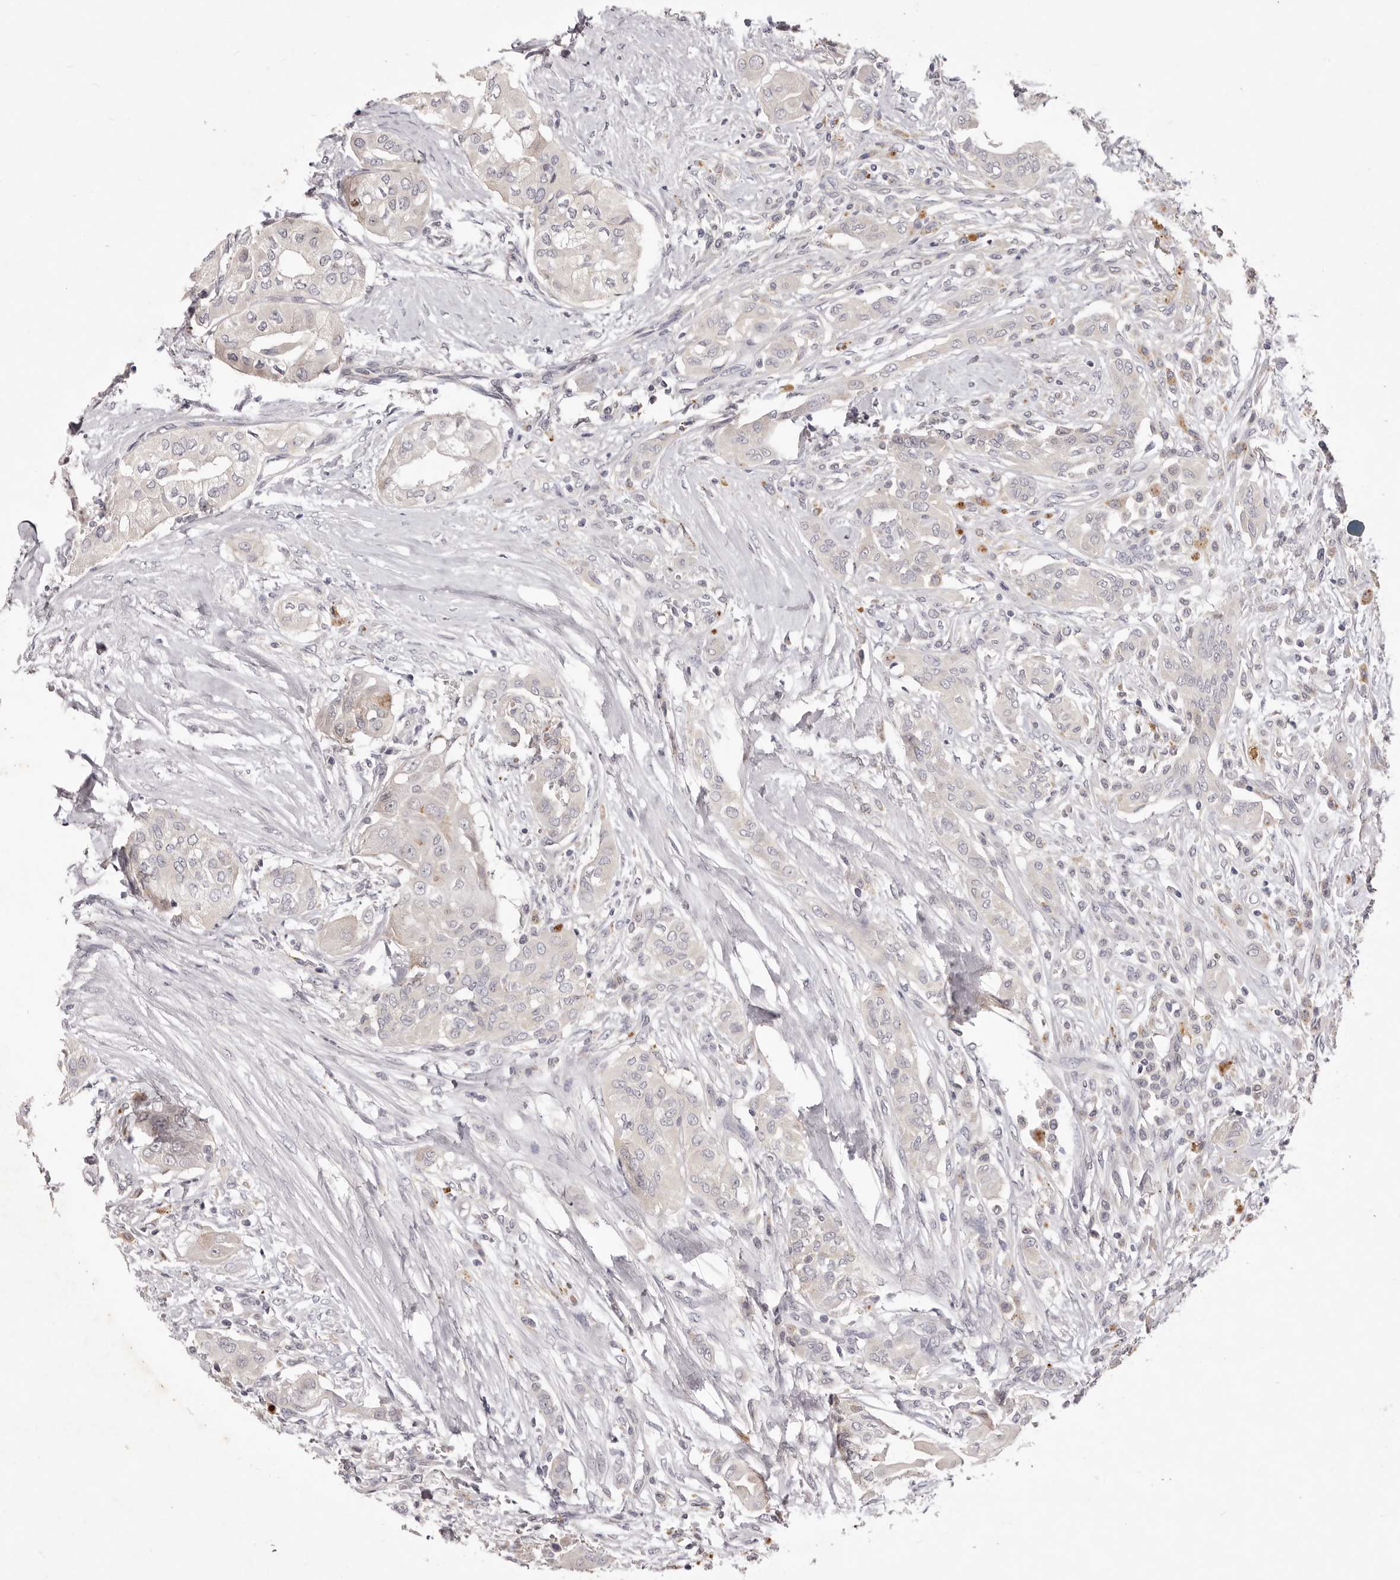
{"staining": {"intensity": "negative", "quantity": "none", "location": "none"}, "tissue": "thyroid cancer", "cell_type": "Tumor cells", "image_type": "cancer", "snomed": [{"axis": "morphology", "description": "Papillary adenocarcinoma, NOS"}, {"axis": "topography", "description": "Thyroid gland"}], "caption": "Thyroid papillary adenocarcinoma was stained to show a protein in brown. There is no significant staining in tumor cells. The staining was performed using DAB (3,3'-diaminobenzidine) to visualize the protein expression in brown, while the nuclei were stained in blue with hematoxylin (Magnification: 20x).", "gene": "GARNL3", "patient": {"sex": "female", "age": 59}}